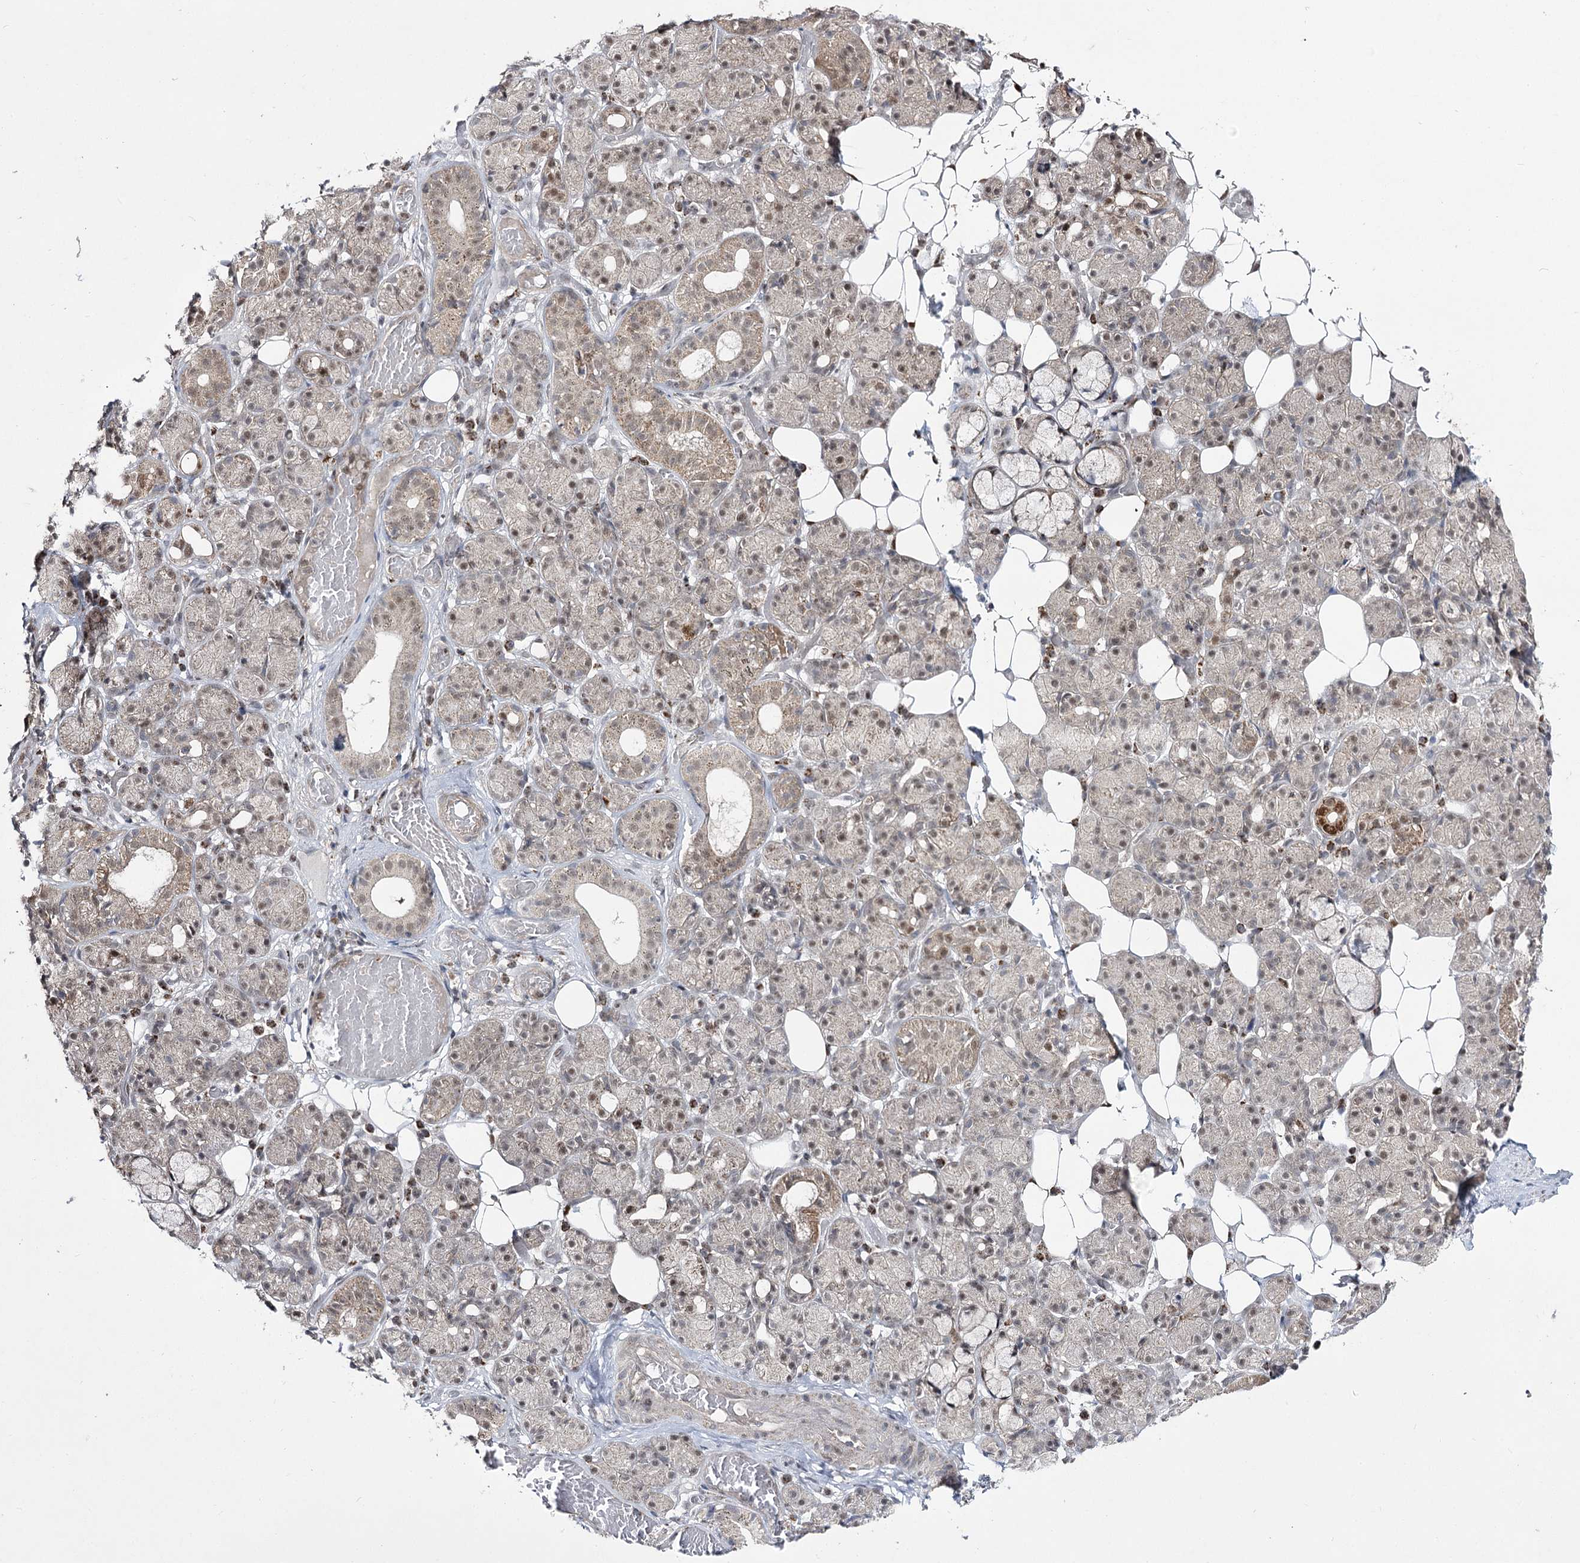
{"staining": {"intensity": "weak", "quantity": "25%-75%", "location": "cytoplasmic/membranous,nuclear"}, "tissue": "salivary gland", "cell_type": "Glandular cells", "image_type": "normal", "snomed": [{"axis": "morphology", "description": "Normal tissue, NOS"}, {"axis": "topography", "description": "Salivary gland"}], "caption": "Immunohistochemical staining of benign salivary gland displays low levels of weak cytoplasmic/membranous,nuclear expression in about 25%-75% of glandular cells.", "gene": "SLC4A1AP", "patient": {"sex": "male", "age": 63}}